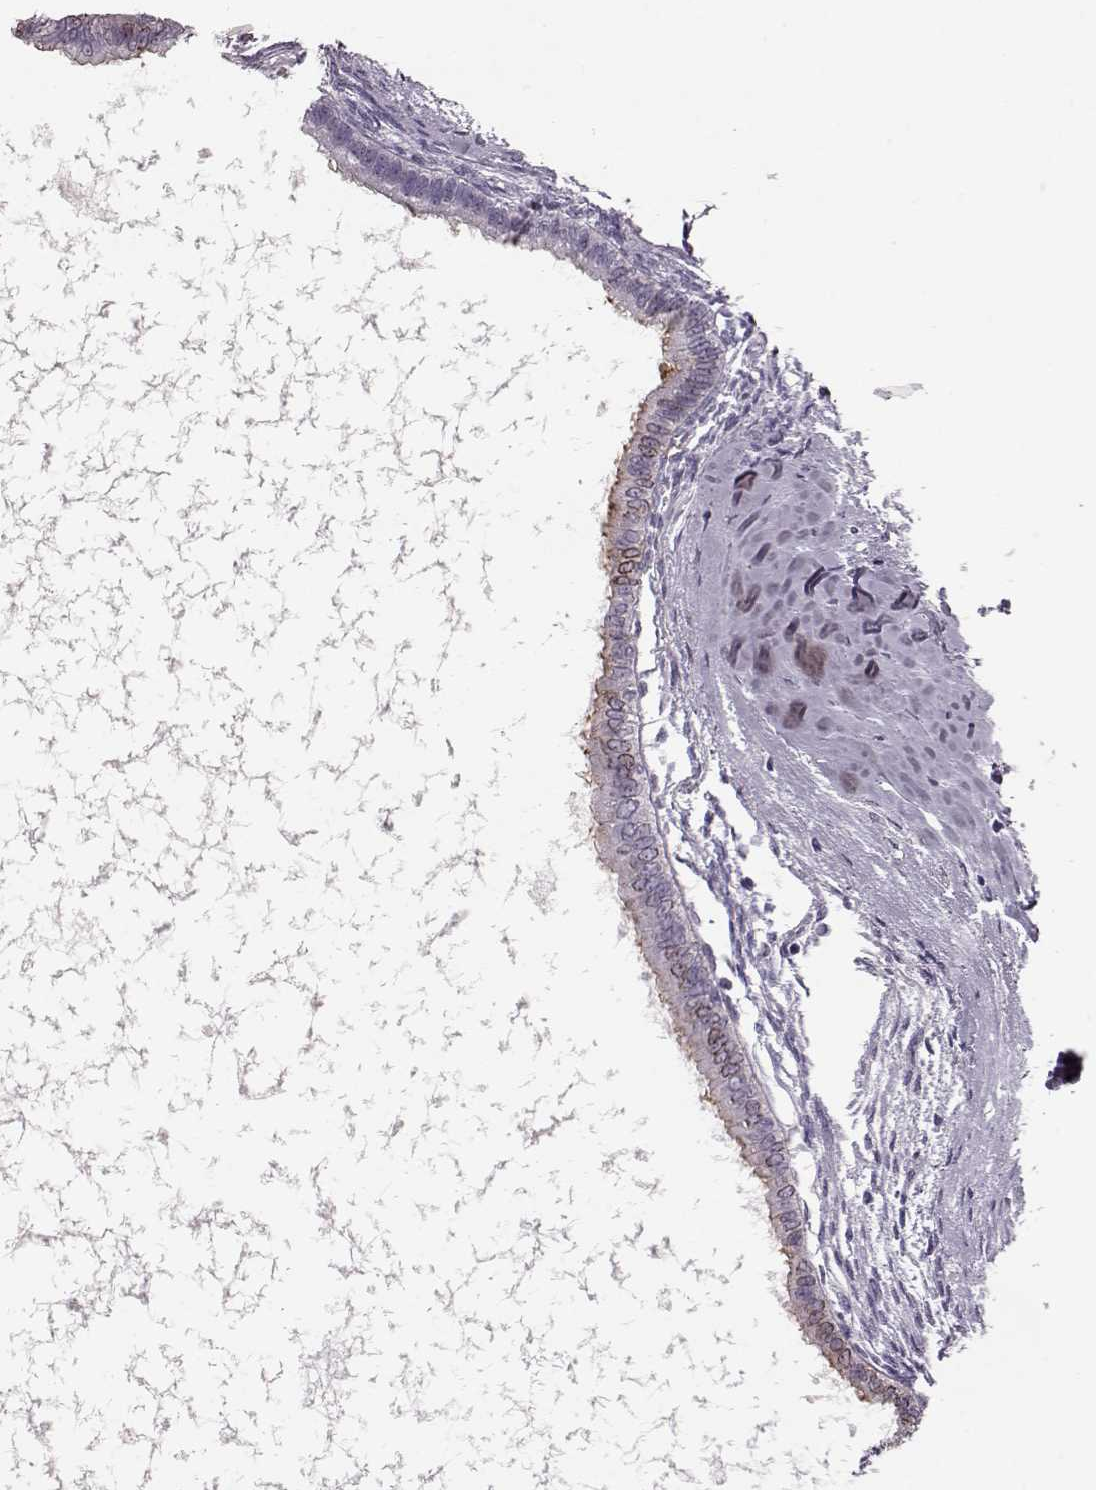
{"staining": {"intensity": "weak", "quantity": "<25%", "location": "nuclear"}, "tissue": "testis cancer", "cell_type": "Tumor cells", "image_type": "cancer", "snomed": [{"axis": "morphology", "description": "Carcinoma, Embryonal, NOS"}, {"axis": "topography", "description": "Testis"}], "caption": "The image displays no significant staining in tumor cells of embryonal carcinoma (testis).", "gene": "CST7", "patient": {"sex": "male", "age": 37}}